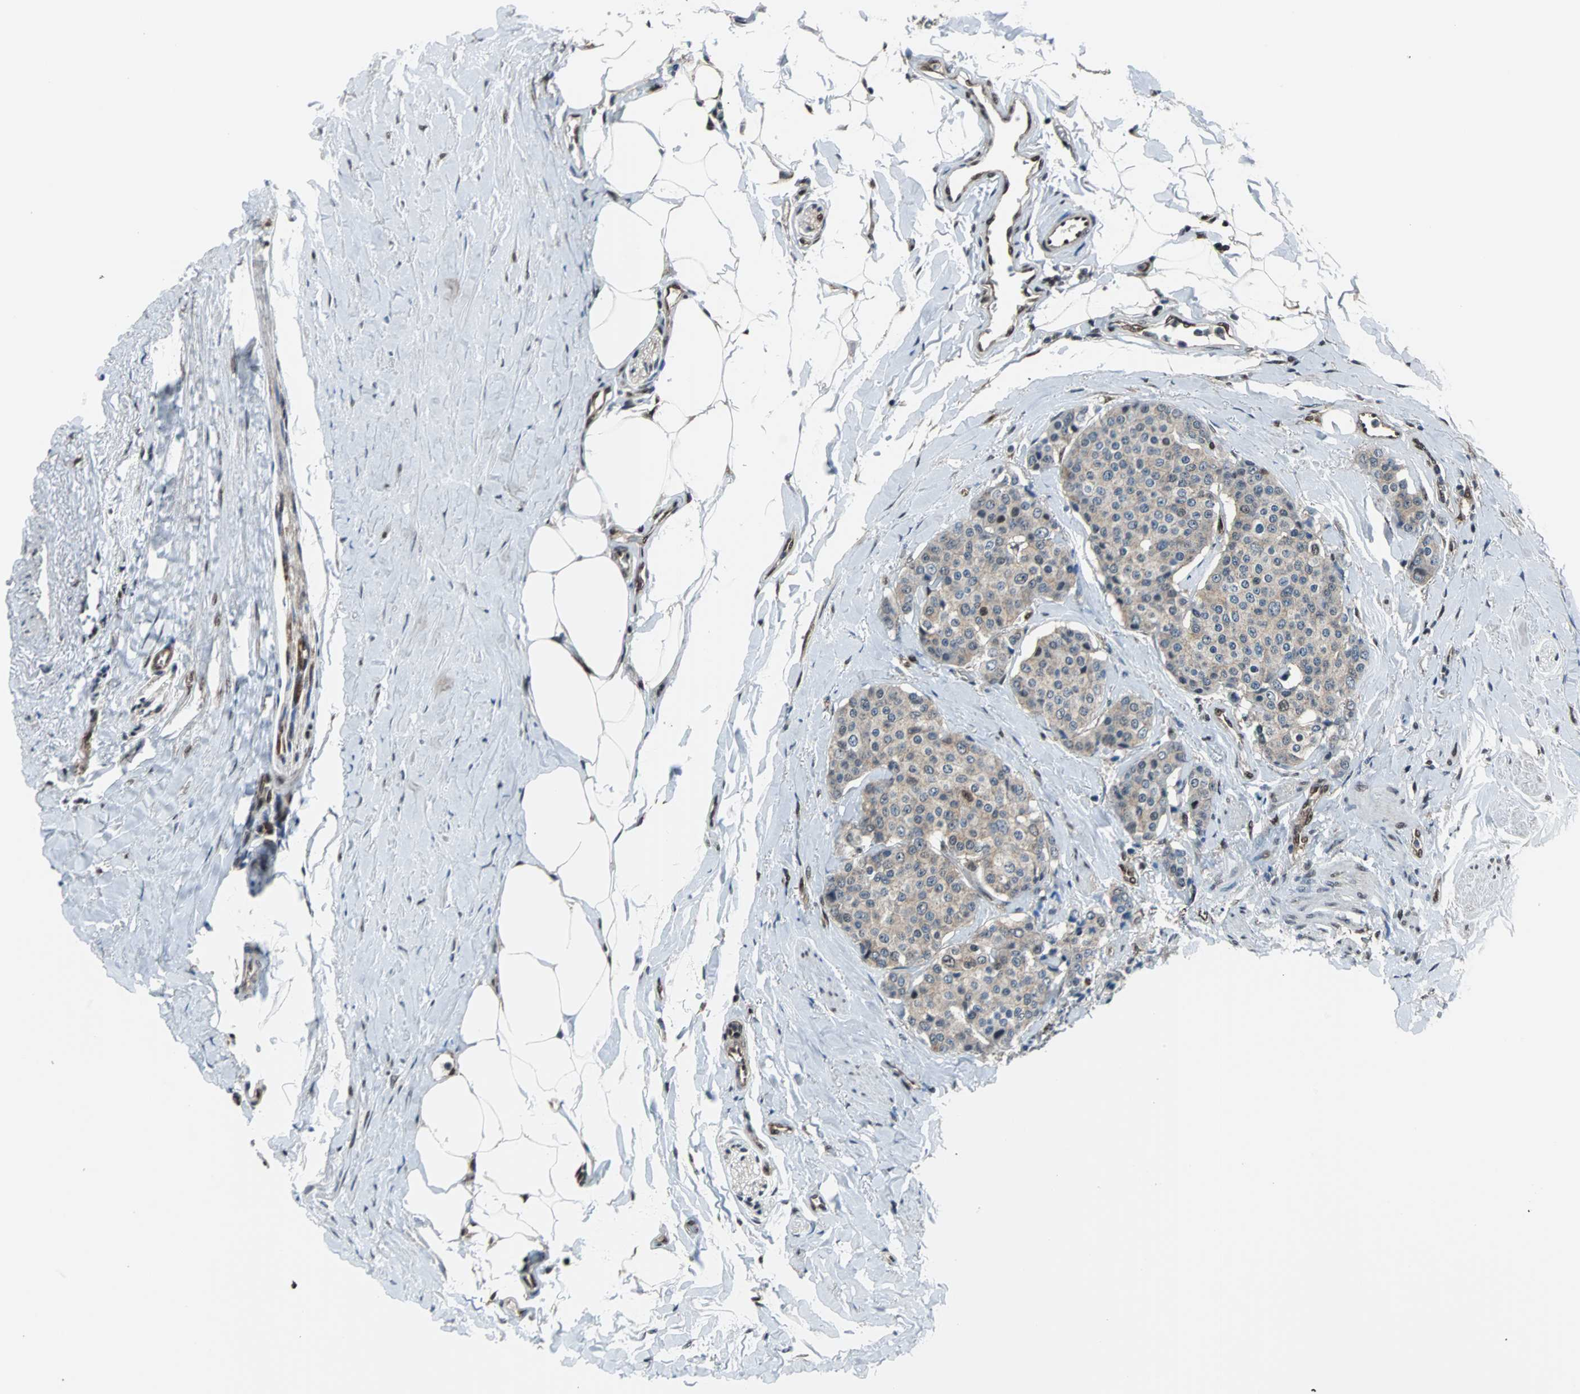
{"staining": {"intensity": "weak", "quantity": ">75%", "location": "cytoplasmic/membranous"}, "tissue": "carcinoid", "cell_type": "Tumor cells", "image_type": "cancer", "snomed": [{"axis": "morphology", "description": "Carcinoid, malignant, NOS"}, {"axis": "topography", "description": "Colon"}], "caption": "There is low levels of weak cytoplasmic/membranous positivity in tumor cells of carcinoid (malignant), as demonstrated by immunohistochemical staining (brown color).", "gene": "VCP", "patient": {"sex": "female", "age": 61}}